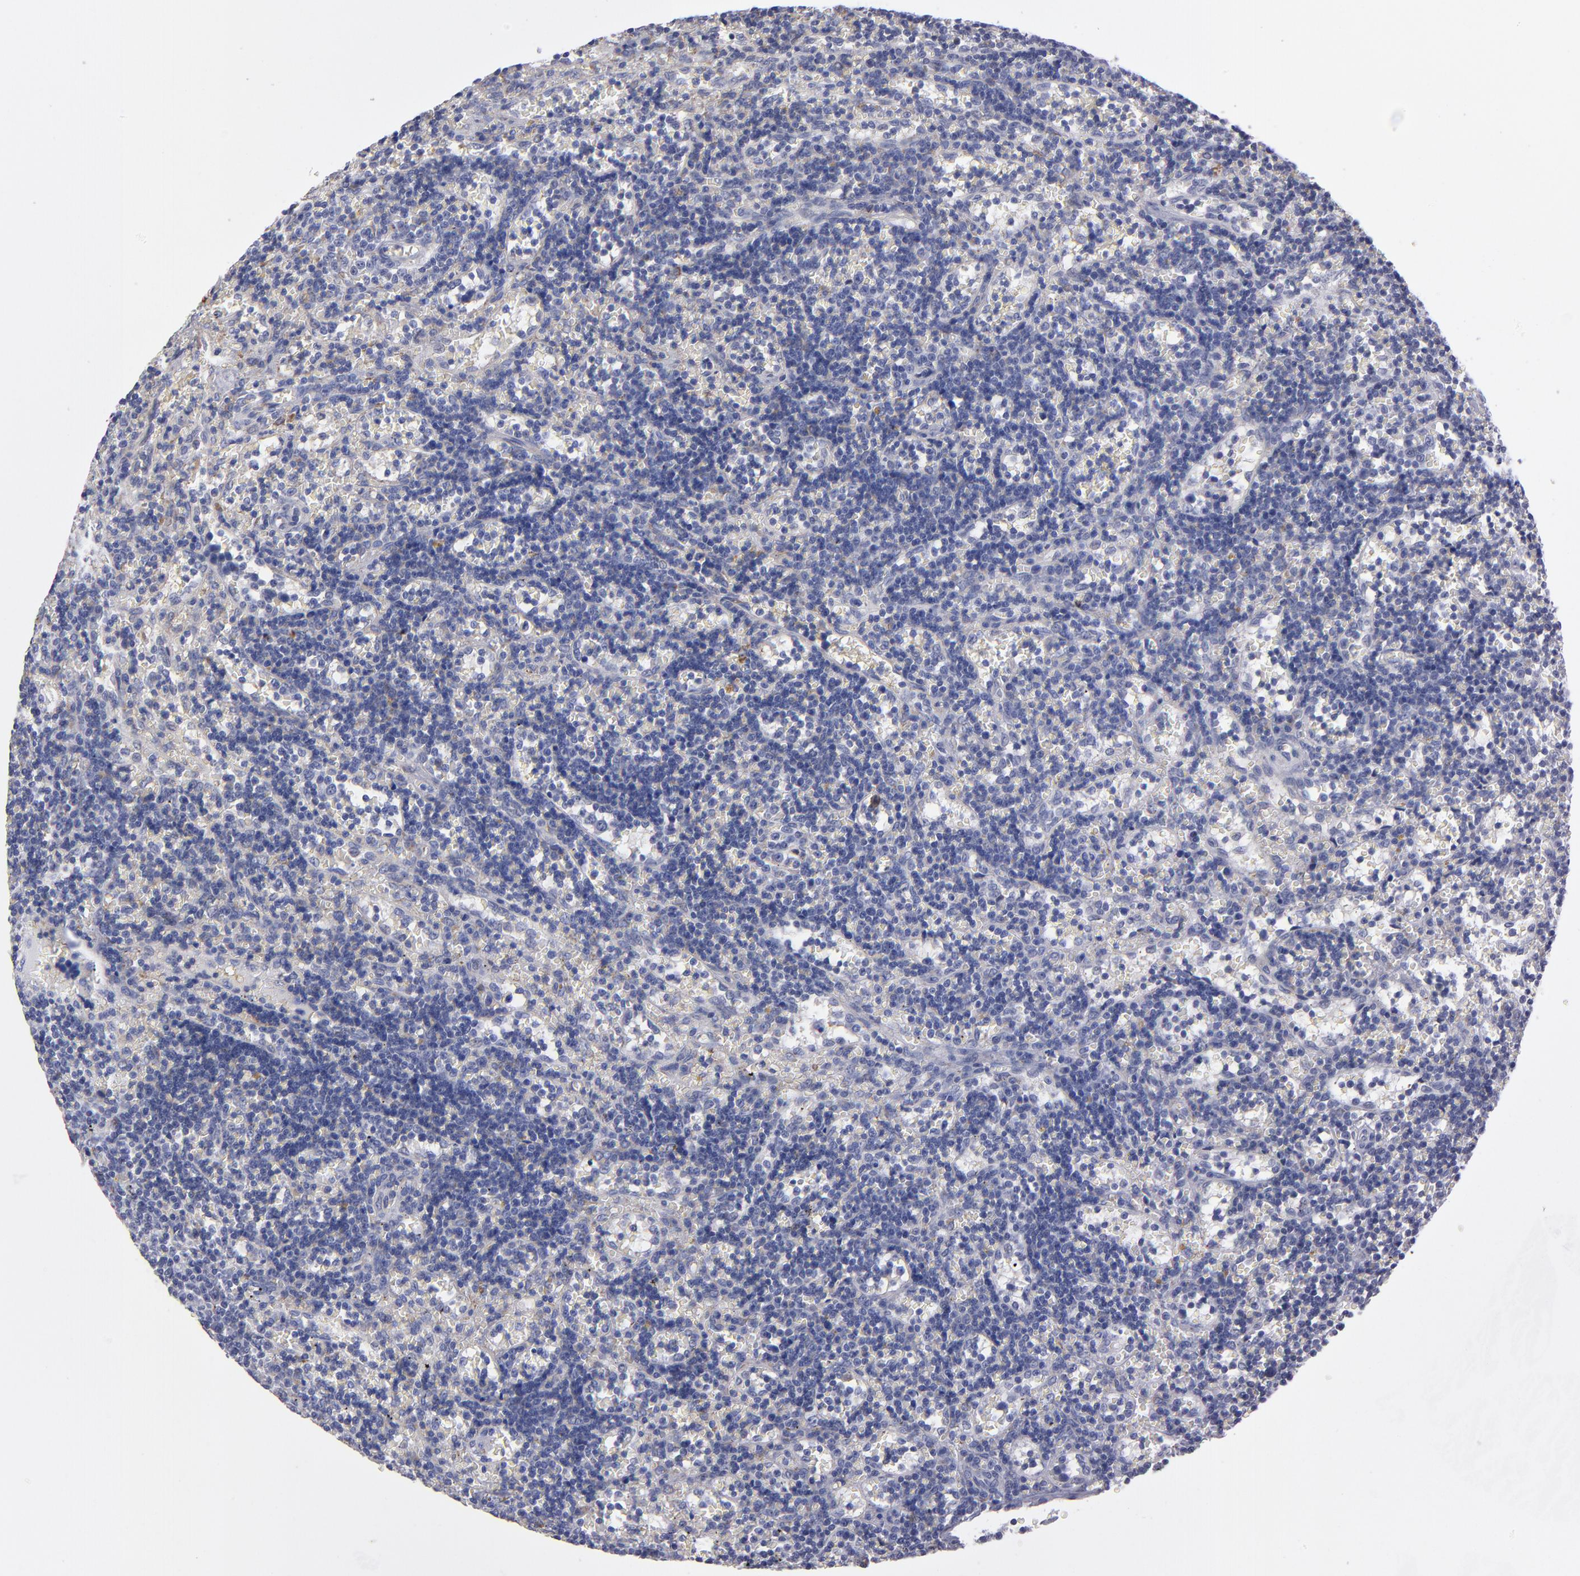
{"staining": {"intensity": "negative", "quantity": "none", "location": "none"}, "tissue": "lymphoma", "cell_type": "Tumor cells", "image_type": "cancer", "snomed": [{"axis": "morphology", "description": "Malignant lymphoma, non-Hodgkin's type, Low grade"}, {"axis": "topography", "description": "Spleen"}], "caption": "This is an immunohistochemistry photomicrograph of human malignant lymphoma, non-Hodgkin's type (low-grade). There is no staining in tumor cells.", "gene": "MFGE8", "patient": {"sex": "male", "age": 60}}